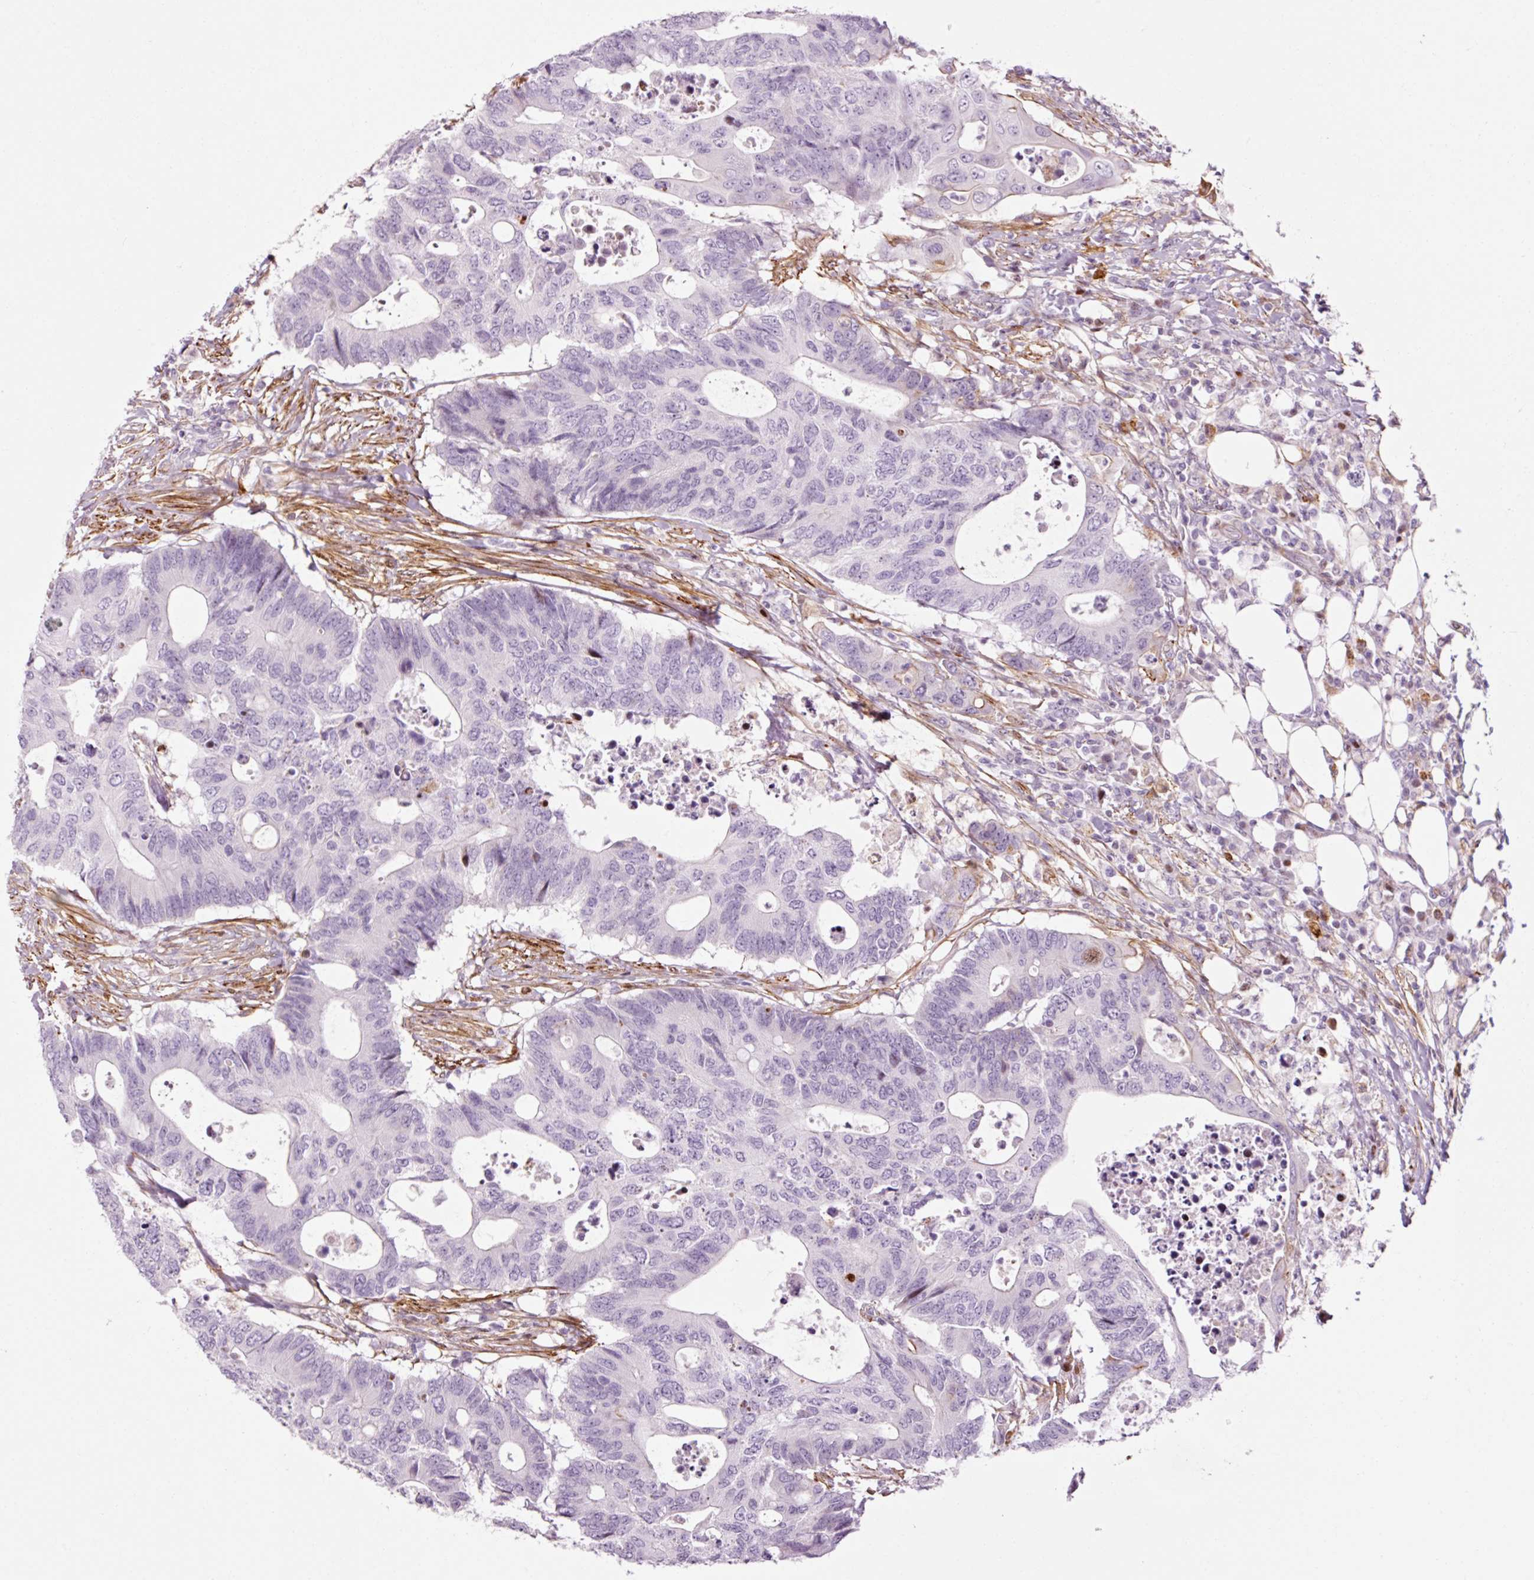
{"staining": {"intensity": "negative", "quantity": "none", "location": "none"}, "tissue": "colorectal cancer", "cell_type": "Tumor cells", "image_type": "cancer", "snomed": [{"axis": "morphology", "description": "Adenocarcinoma, NOS"}, {"axis": "topography", "description": "Colon"}], "caption": "DAB immunohistochemical staining of human colorectal cancer (adenocarcinoma) exhibits no significant staining in tumor cells.", "gene": "ANKRD20A1", "patient": {"sex": "male", "age": 71}}